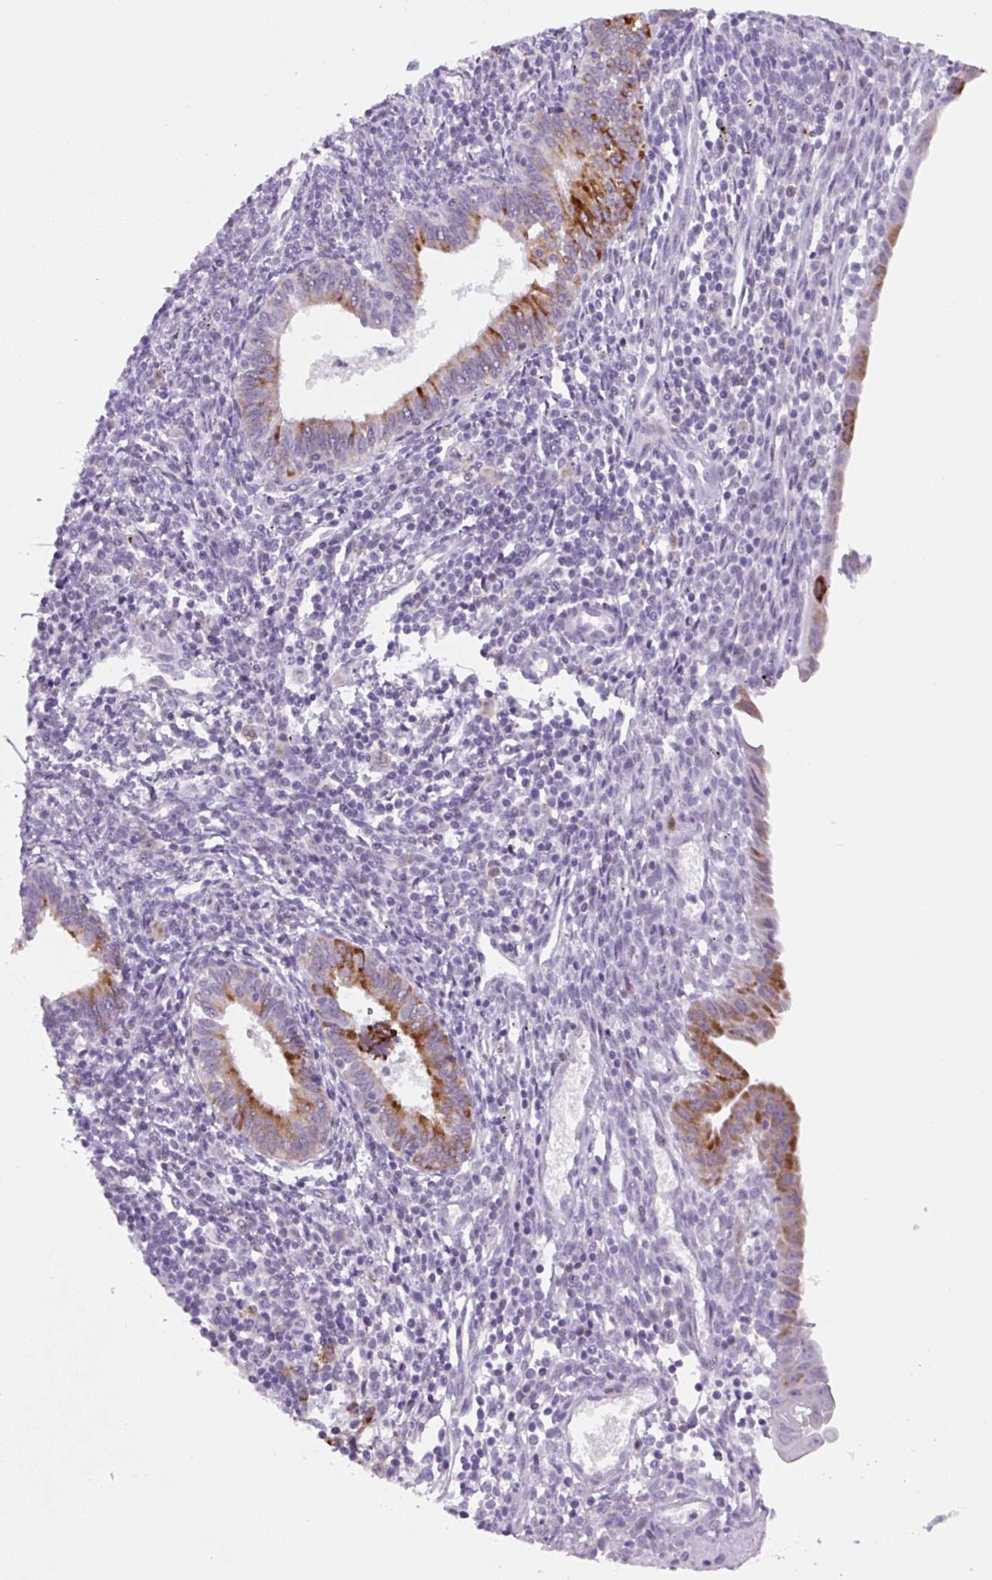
{"staining": {"intensity": "negative", "quantity": "none", "location": "none"}, "tissue": "endometrium", "cell_type": "Cells in endometrial stroma", "image_type": "normal", "snomed": [{"axis": "morphology", "description": "Normal tissue, NOS"}, {"axis": "topography", "description": "Endometrium"}], "caption": "The photomicrograph displays no significant positivity in cells in endometrial stroma of endometrium. (Immunohistochemistry, brightfield microscopy, high magnification).", "gene": "TNFRSF8", "patient": {"sex": "female", "age": 41}}